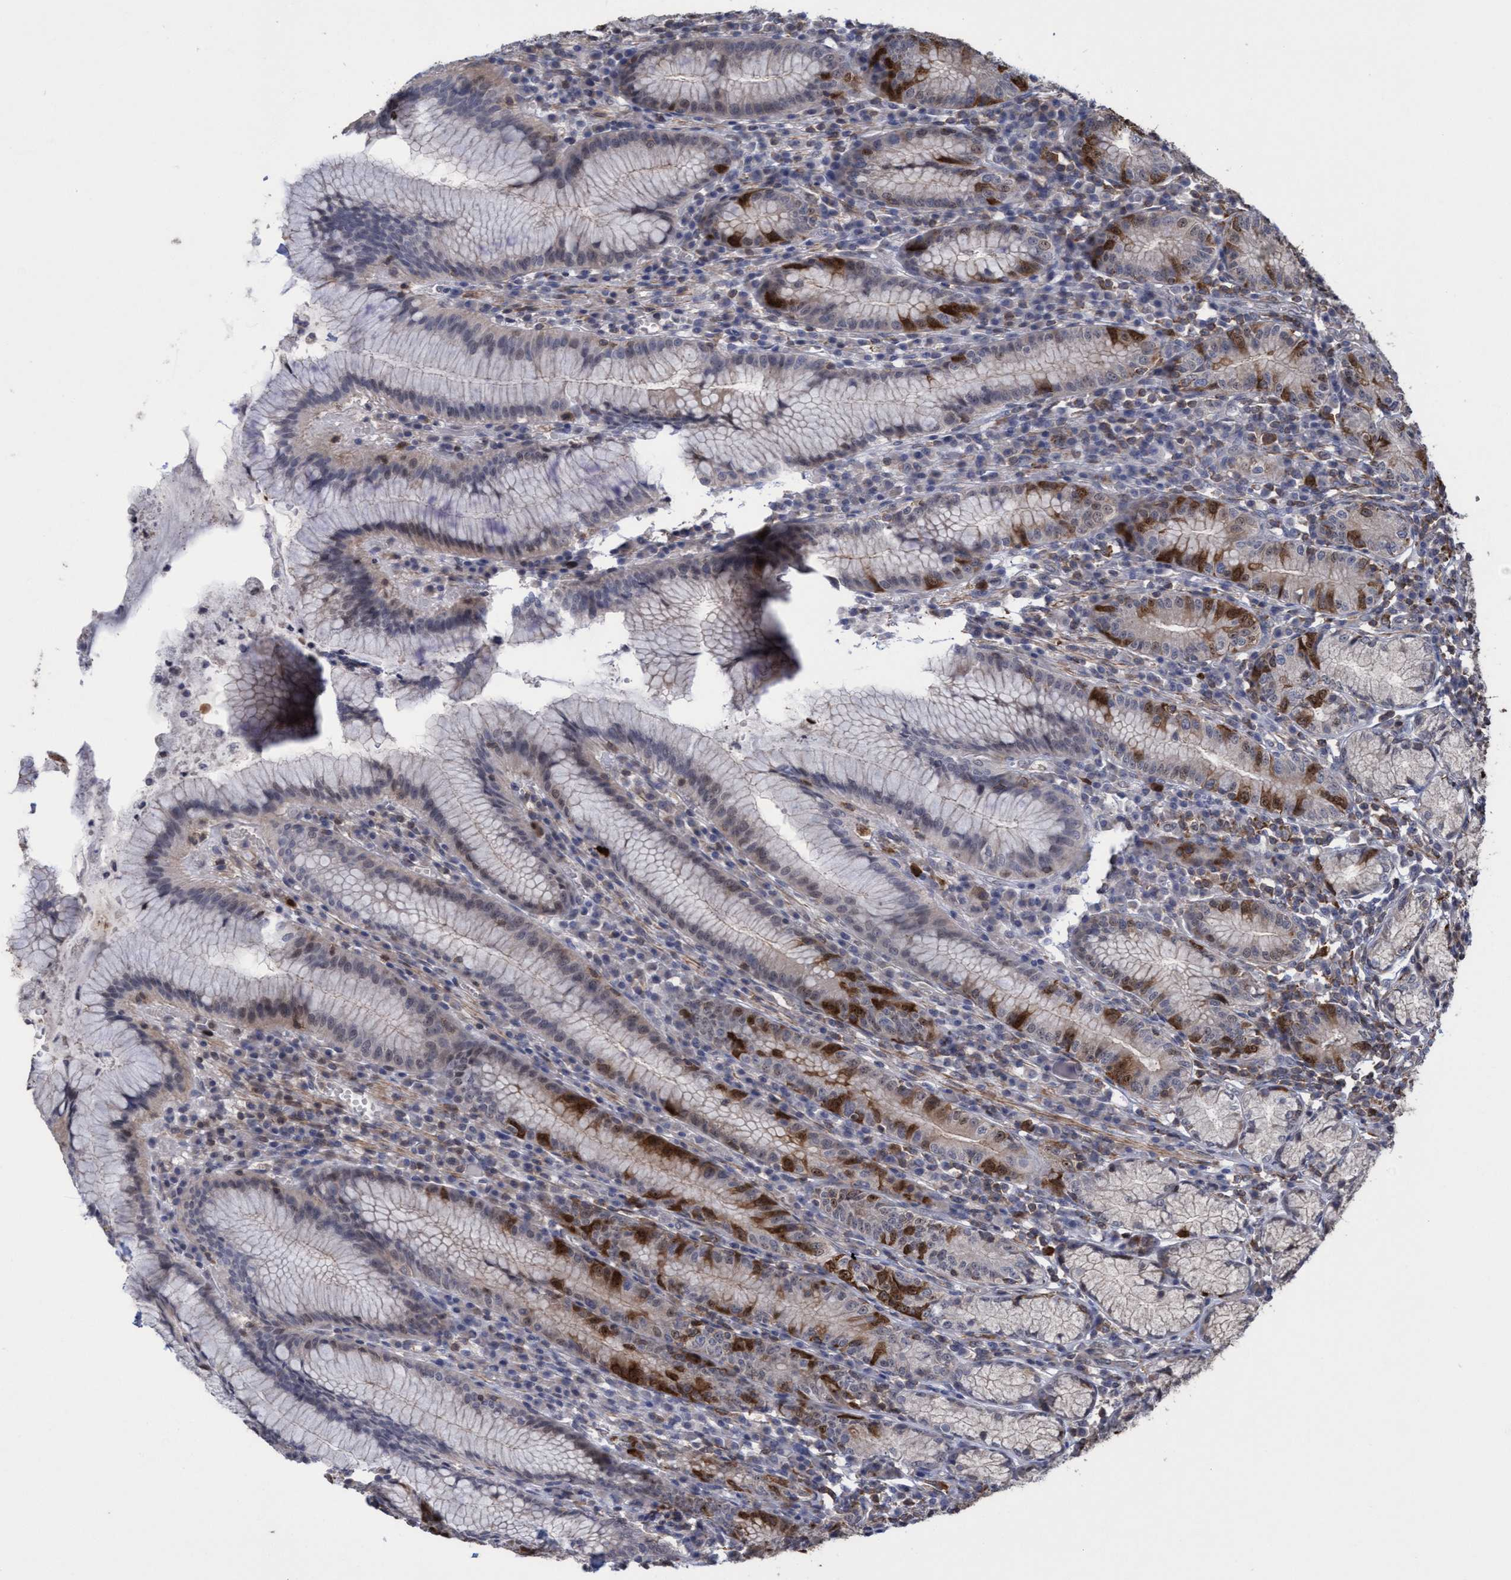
{"staining": {"intensity": "strong", "quantity": "<25%", "location": "cytoplasmic/membranous,nuclear"}, "tissue": "stomach", "cell_type": "Glandular cells", "image_type": "normal", "snomed": [{"axis": "morphology", "description": "Normal tissue, NOS"}, {"axis": "topography", "description": "Stomach"}], "caption": "DAB (3,3'-diaminobenzidine) immunohistochemical staining of benign stomach demonstrates strong cytoplasmic/membranous,nuclear protein positivity in about <25% of glandular cells. (DAB (3,3'-diaminobenzidine) IHC, brown staining for protein, blue staining for nuclei).", "gene": "SLBP", "patient": {"sex": "male", "age": 55}}